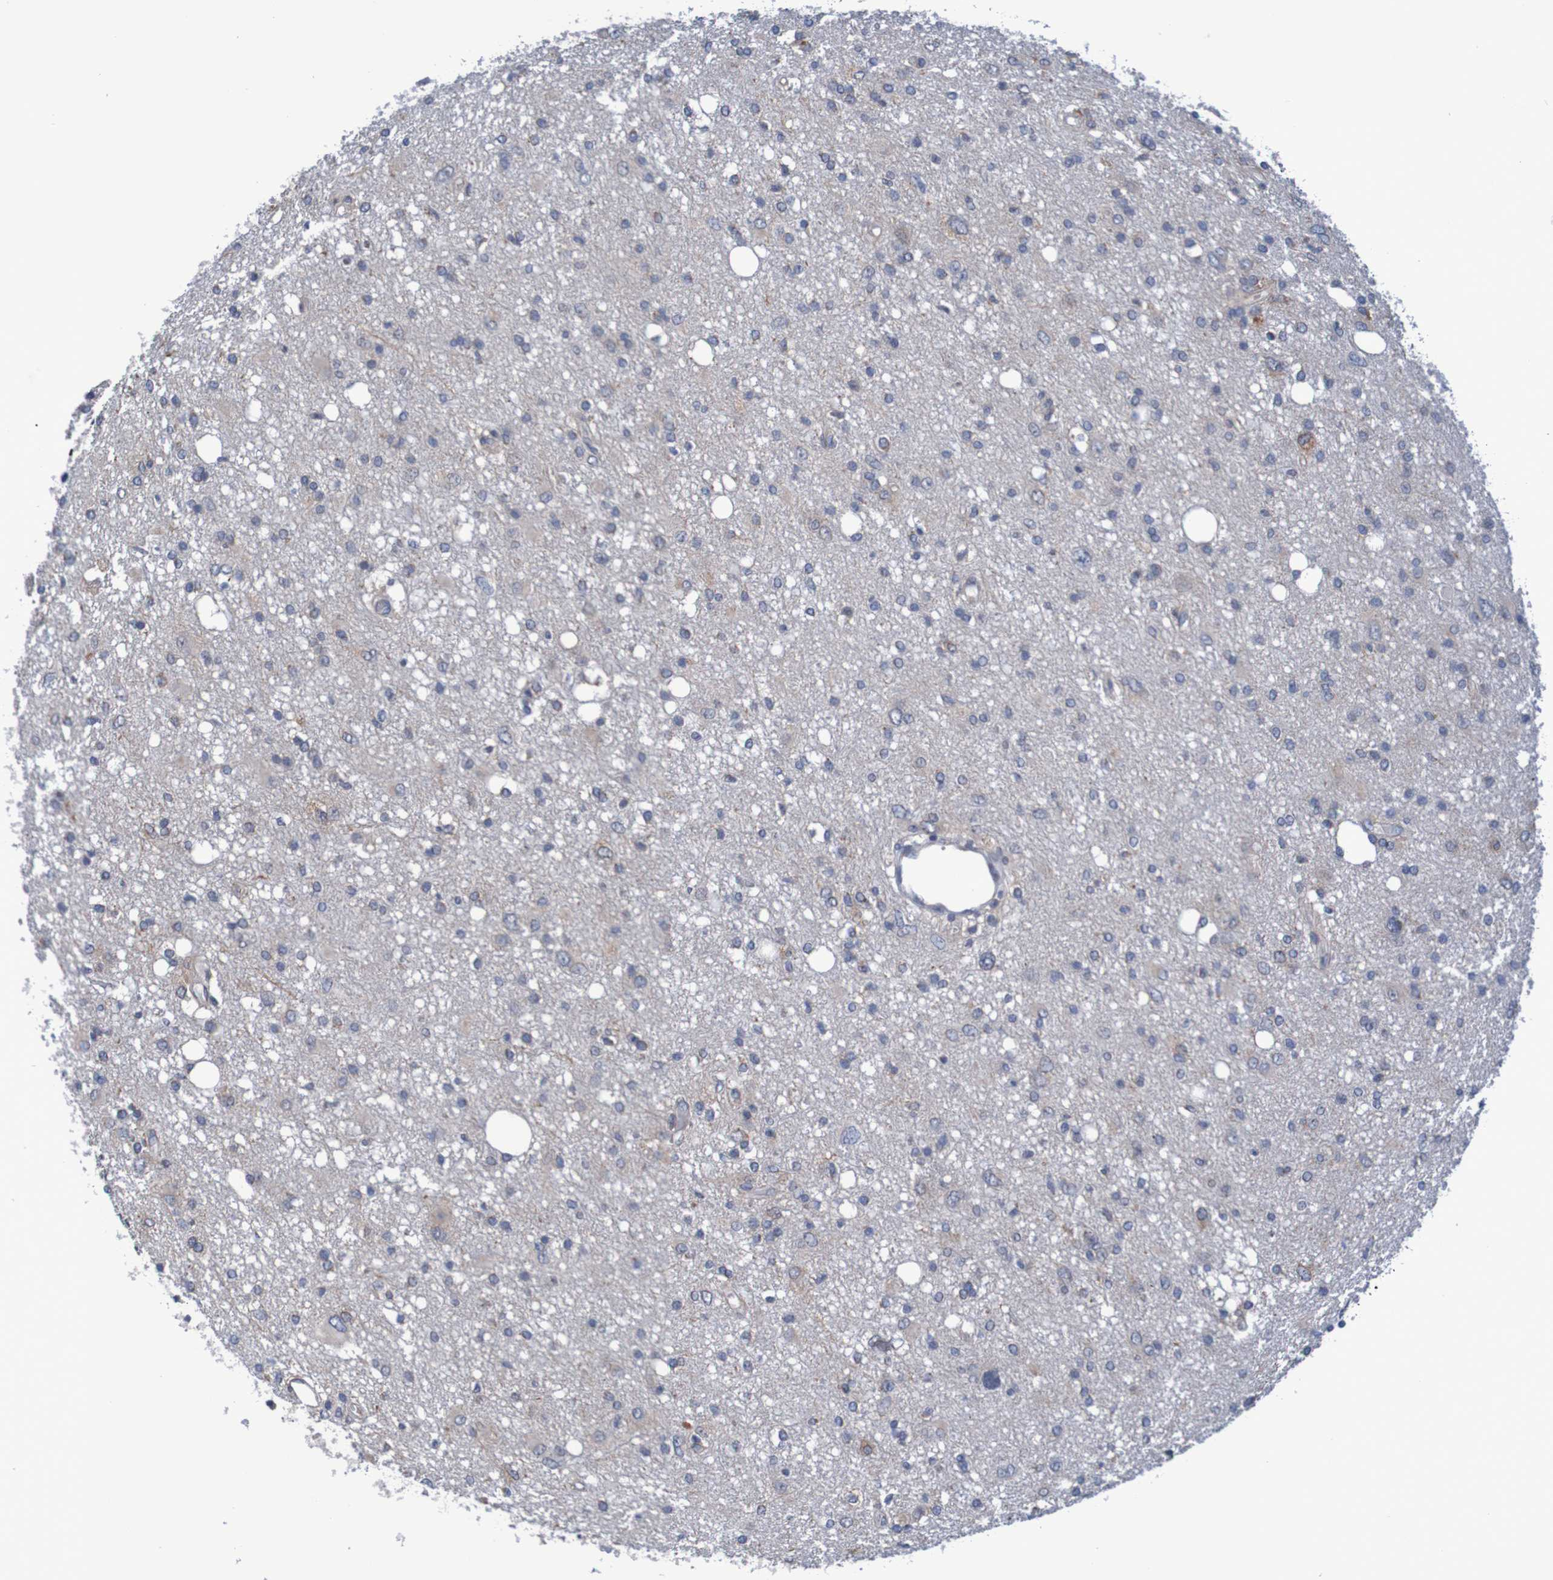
{"staining": {"intensity": "weak", "quantity": "<25%", "location": "cytoplasmic/membranous"}, "tissue": "glioma", "cell_type": "Tumor cells", "image_type": "cancer", "snomed": [{"axis": "morphology", "description": "Glioma, malignant, High grade"}, {"axis": "topography", "description": "Brain"}], "caption": "Immunohistochemistry (IHC) micrograph of human glioma stained for a protein (brown), which exhibits no expression in tumor cells.", "gene": "CLDN18", "patient": {"sex": "female", "age": 59}}